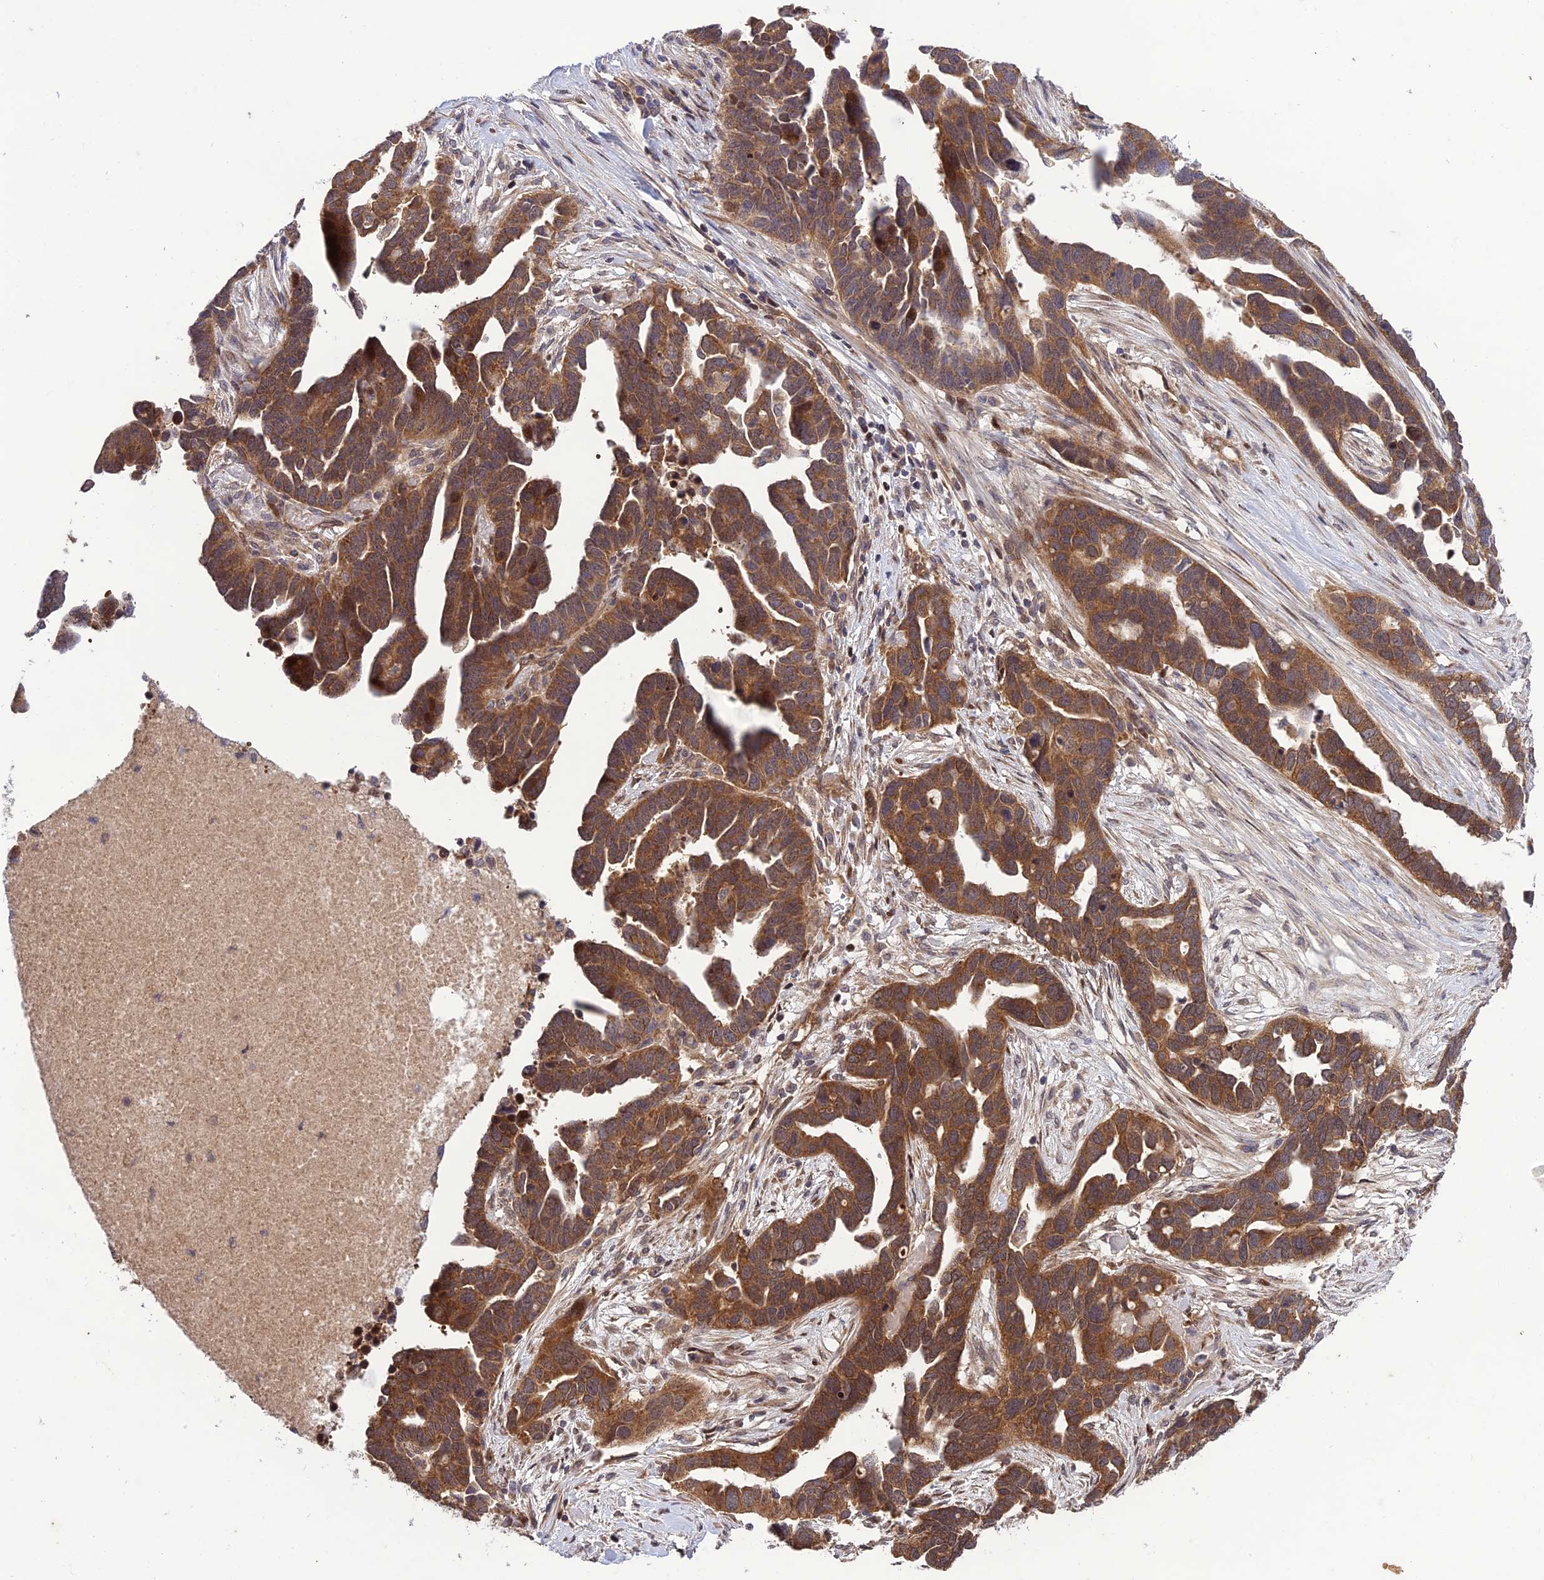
{"staining": {"intensity": "moderate", "quantity": ">75%", "location": "cytoplasmic/membranous"}, "tissue": "ovarian cancer", "cell_type": "Tumor cells", "image_type": "cancer", "snomed": [{"axis": "morphology", "description": "Cystadenocarcinoma, serous, NOS"}, {"axis": "topography", "description": "Ovary"}], "caption": "Protein analysis of ovarian cancer (serous cystadenocarcinoma) tissue displays moderate cytoplasmic/membranous expression in about >75% of tumor cells.", "gene": "PLEKHG2", "patient": {"sex": "female", "age": 54}}